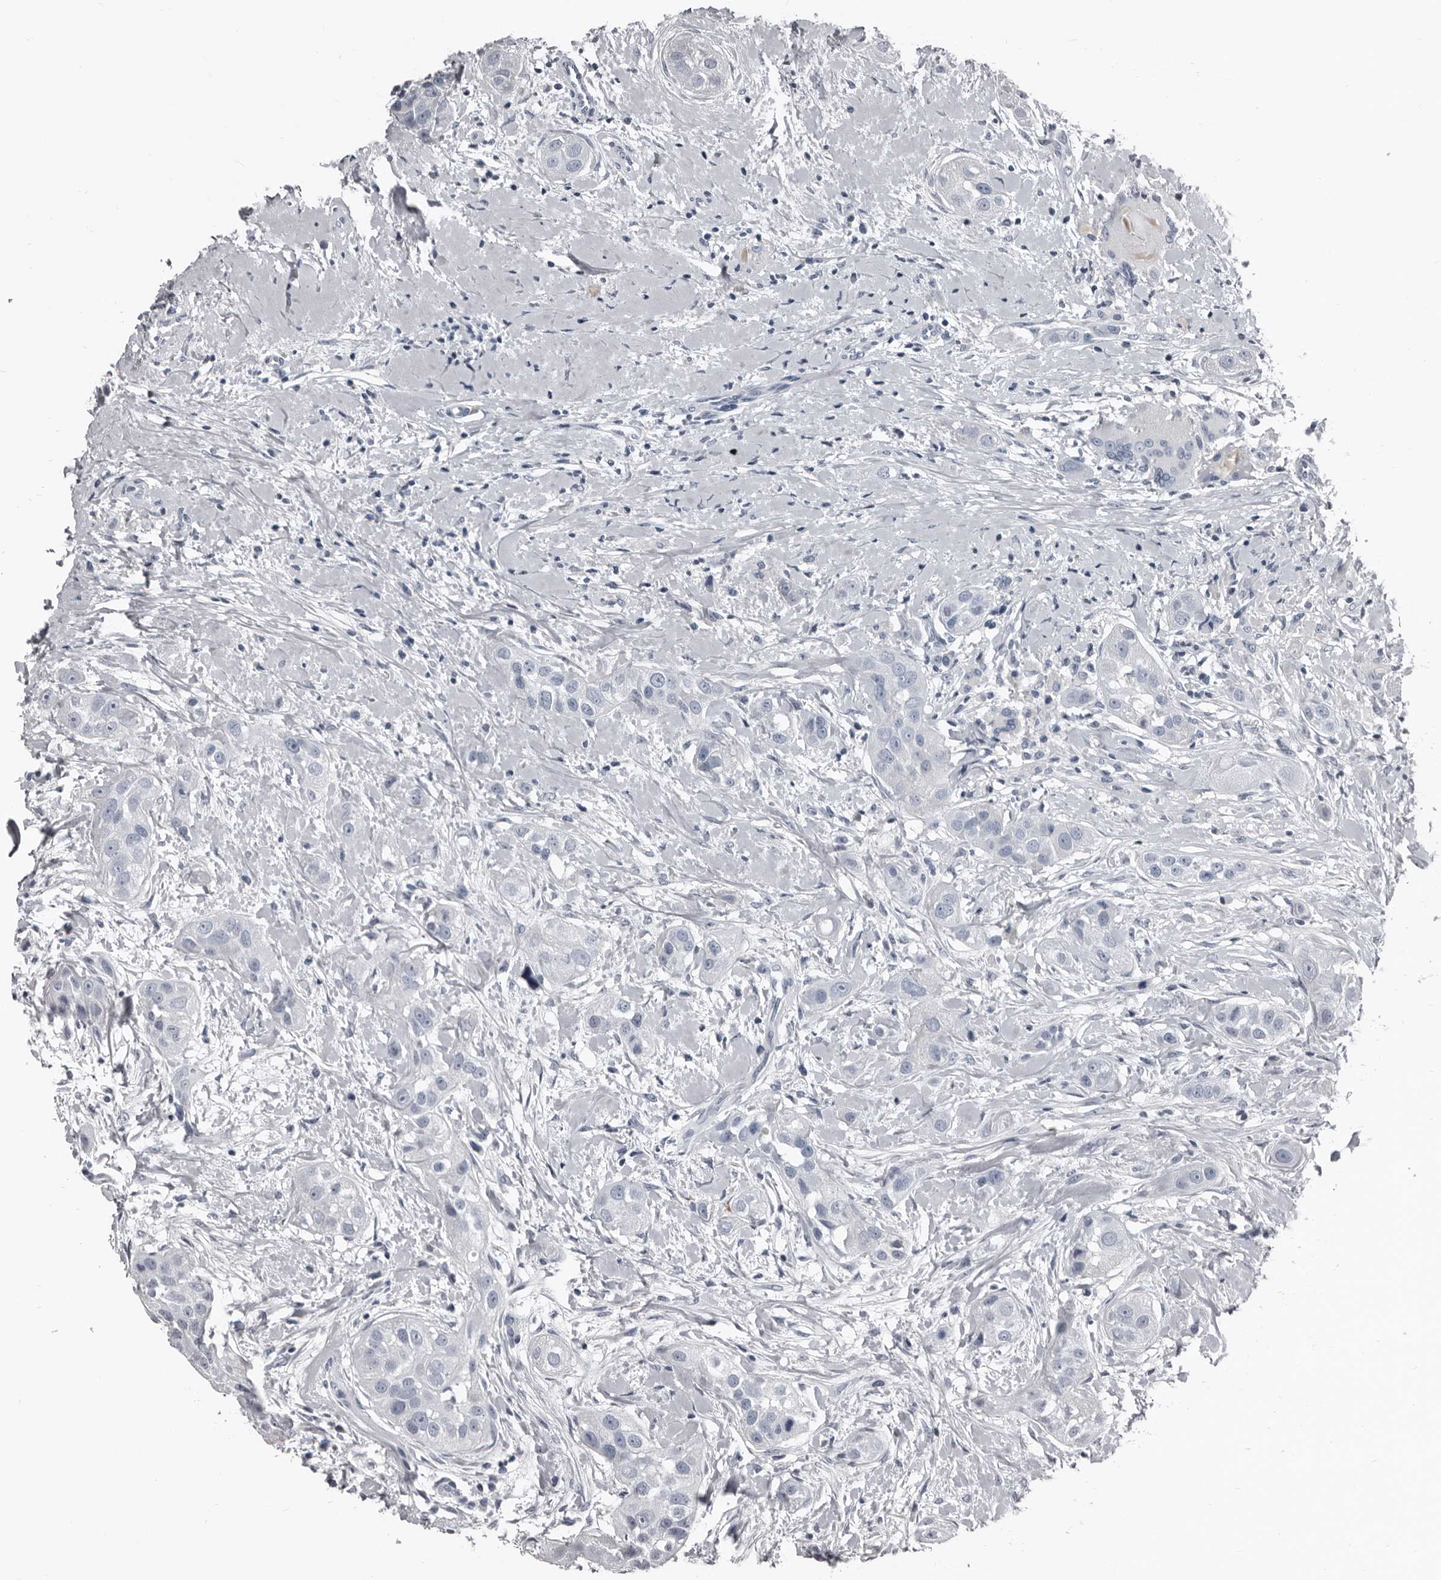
{"staining": {"intensity": "negative", "quantity": "none", "location": "none"}, "tissue": "head and neck cancer", "cell_type": "Tumor cells", "image_type": "cancer", "snomed": [{"axis": "morphology", "description": "Normal tissue, NOS"}, {"axis": "morphology", "description": "Squamous cell carcinoma, NOS"}, {"axis": "topography", "description": "Skeletal muscle"}, {"axis": "topography", "description": "Head-Neck"}], "caption": "Tumor cells show no significant expression in head and neck cancer.", "gene": "GREB1", "patient": {"sex": "male", "age": 51}}